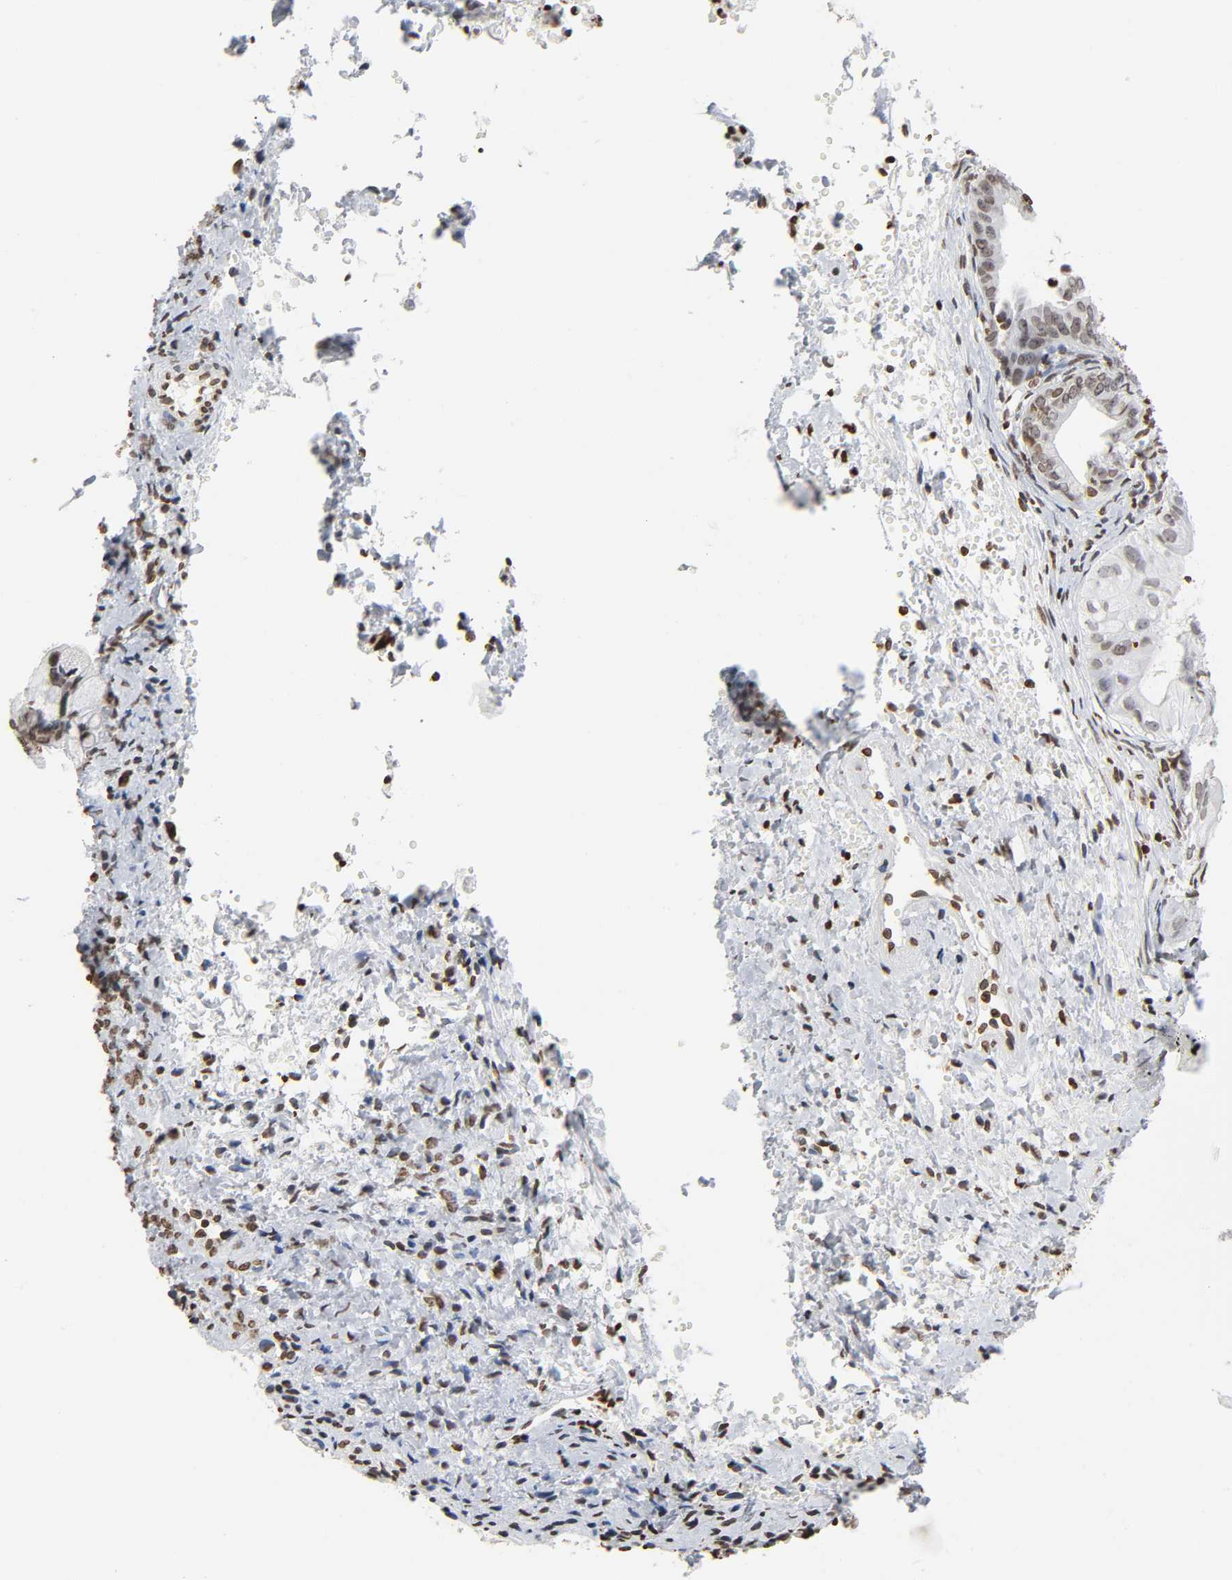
{"staining": {"intensity": "moderate", "quantity": ">75%", "location": "nuclear"}, "tissue": "ovarian cancer", "cell_type": "Tumor cells", "image_type": "cancer", "snomed": [{"axis": "morphology", "description": "Cystadenocarcinoma, mucinous, NOS"}, {"axis": "topography", "description": "Ovary"}], "caption": "Immunohistochemical staining of human ovarian cancer shows moderate nuclear protein staining in about >75% of tumor cells.", "gene": "HOXA6", "patient": {"sex": "female", "age": 36}}